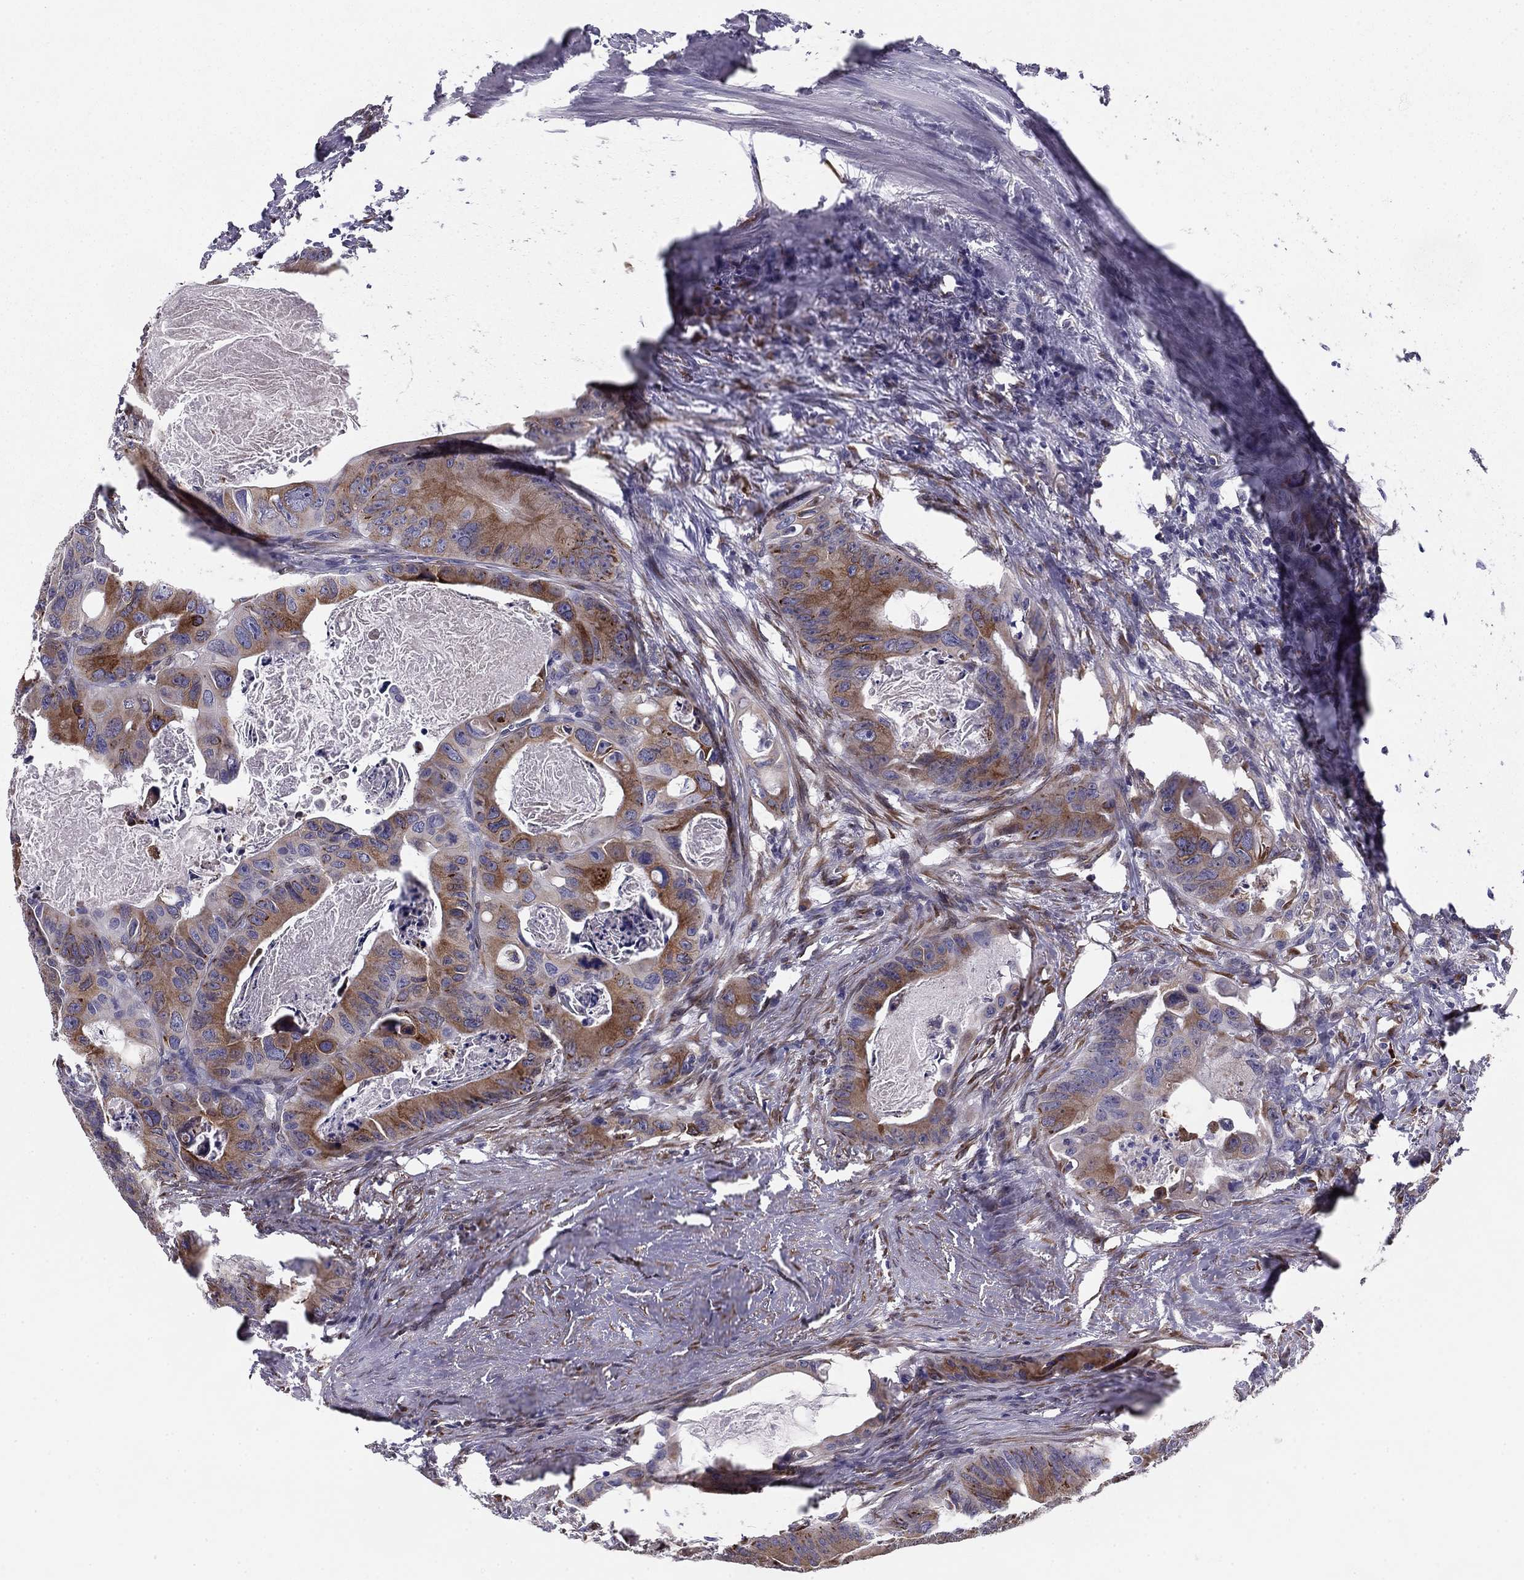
{"staining": {"intensity": "moderate", "quantity": ">75%", "location": "cytoplasmic/membranous"}, "tissue": "colorectal cancer", "cell_type": "Tumor cells", "image_type": "cancer", "snomed": [{"axis": "morphology", "description": "Adenocarcinoma, NOS"}, {"axis": "topography", "description": "Rectum"}], "caption": "The photomicrograph reveals immunohistochemical staining of colorectal cancer (adenocarcinoma). There is moderate cytoplasmic/membranous staining is seen in approximately >75% of tumor cells.", "gene": "TMED3", "patient": {"sex": "male", "age": 64}}